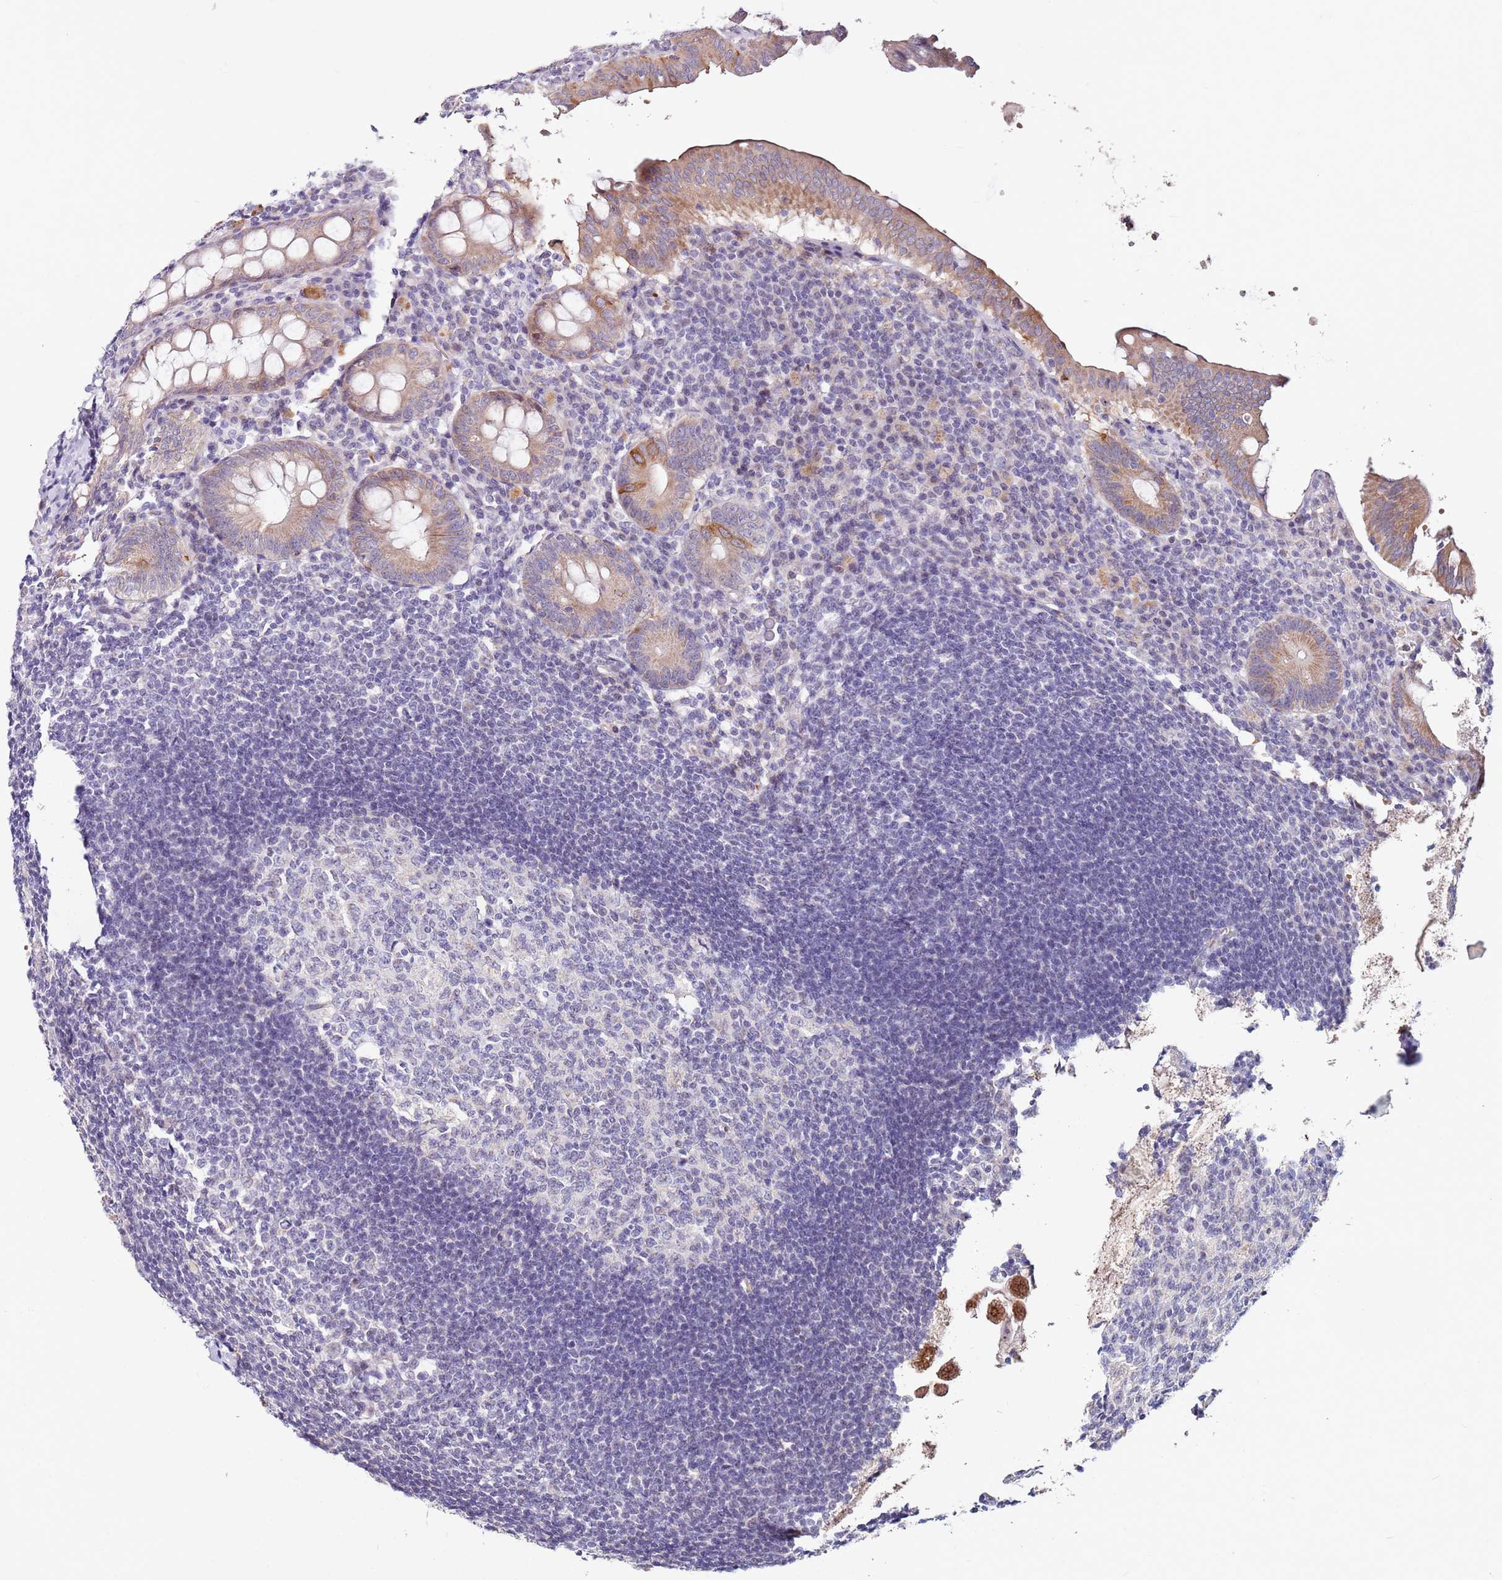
{"staining": {"intensity": "moderate", "quantity": "<25%", "location": "cytoplasmic/membranous"}, "tissue": "appendix", "cell_type": "Glandular cells", "image_type": "normal", "snomed": [{"axis": "morphology", "description": "Normal tissue, NOS"}, {"axis": "topography", "description": "Appendix"}], "caption": "Appendix stained for a protein reveals moderate cytoplasmic/membranous positivity in glandular cells. The staining was performed using DAB (3,3'-diaminobenzidine), with brown indicating positive protein expression. Nuclei are stained blue with hematoxylin.", "gene": "RARS2", "patient": {"sex": "female", "age": 54}}